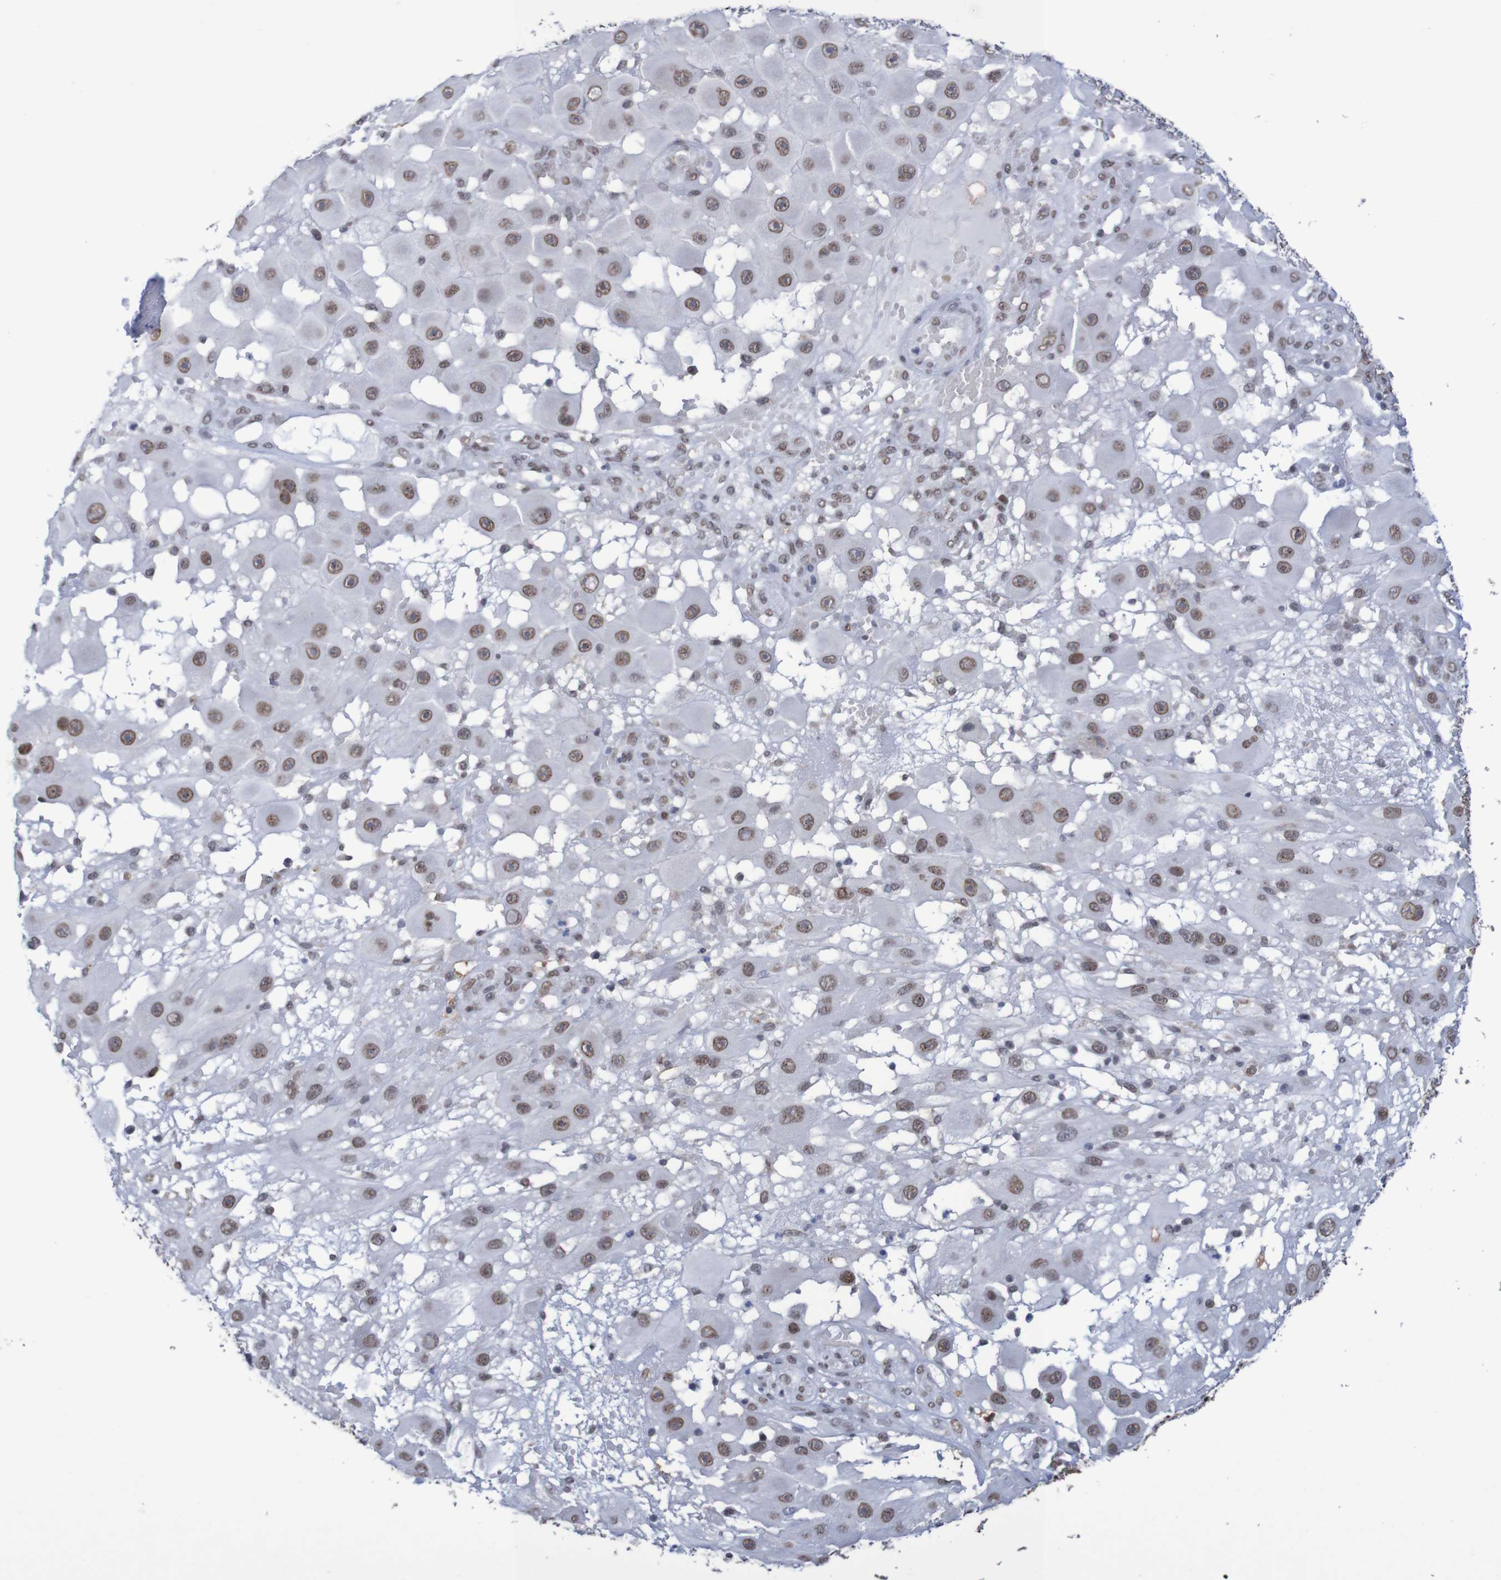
{"staining": {"intensity": "moderate", "quantity": ">75%", "location": "nuclear"}, "tissue": "melanoma", "cell_type": "Tumor cells", "image_type": "cancer", "snomed": [{"axis": "morphology", "description": "Malignant melanoma, NOS"}, {"axis": "topography", "description": "Skin"}], "caption": "Brown immunohistochemical staining in human malignant melanoma demonstrates moderate nuclear staining in about >75% of tumor cells. Immunohistochemistry (ihc) stains the protein of interest in brown and the nuclei are stained blue.", "gene": "MRTFB", "patient": {"sex": "female", "age": 81}}